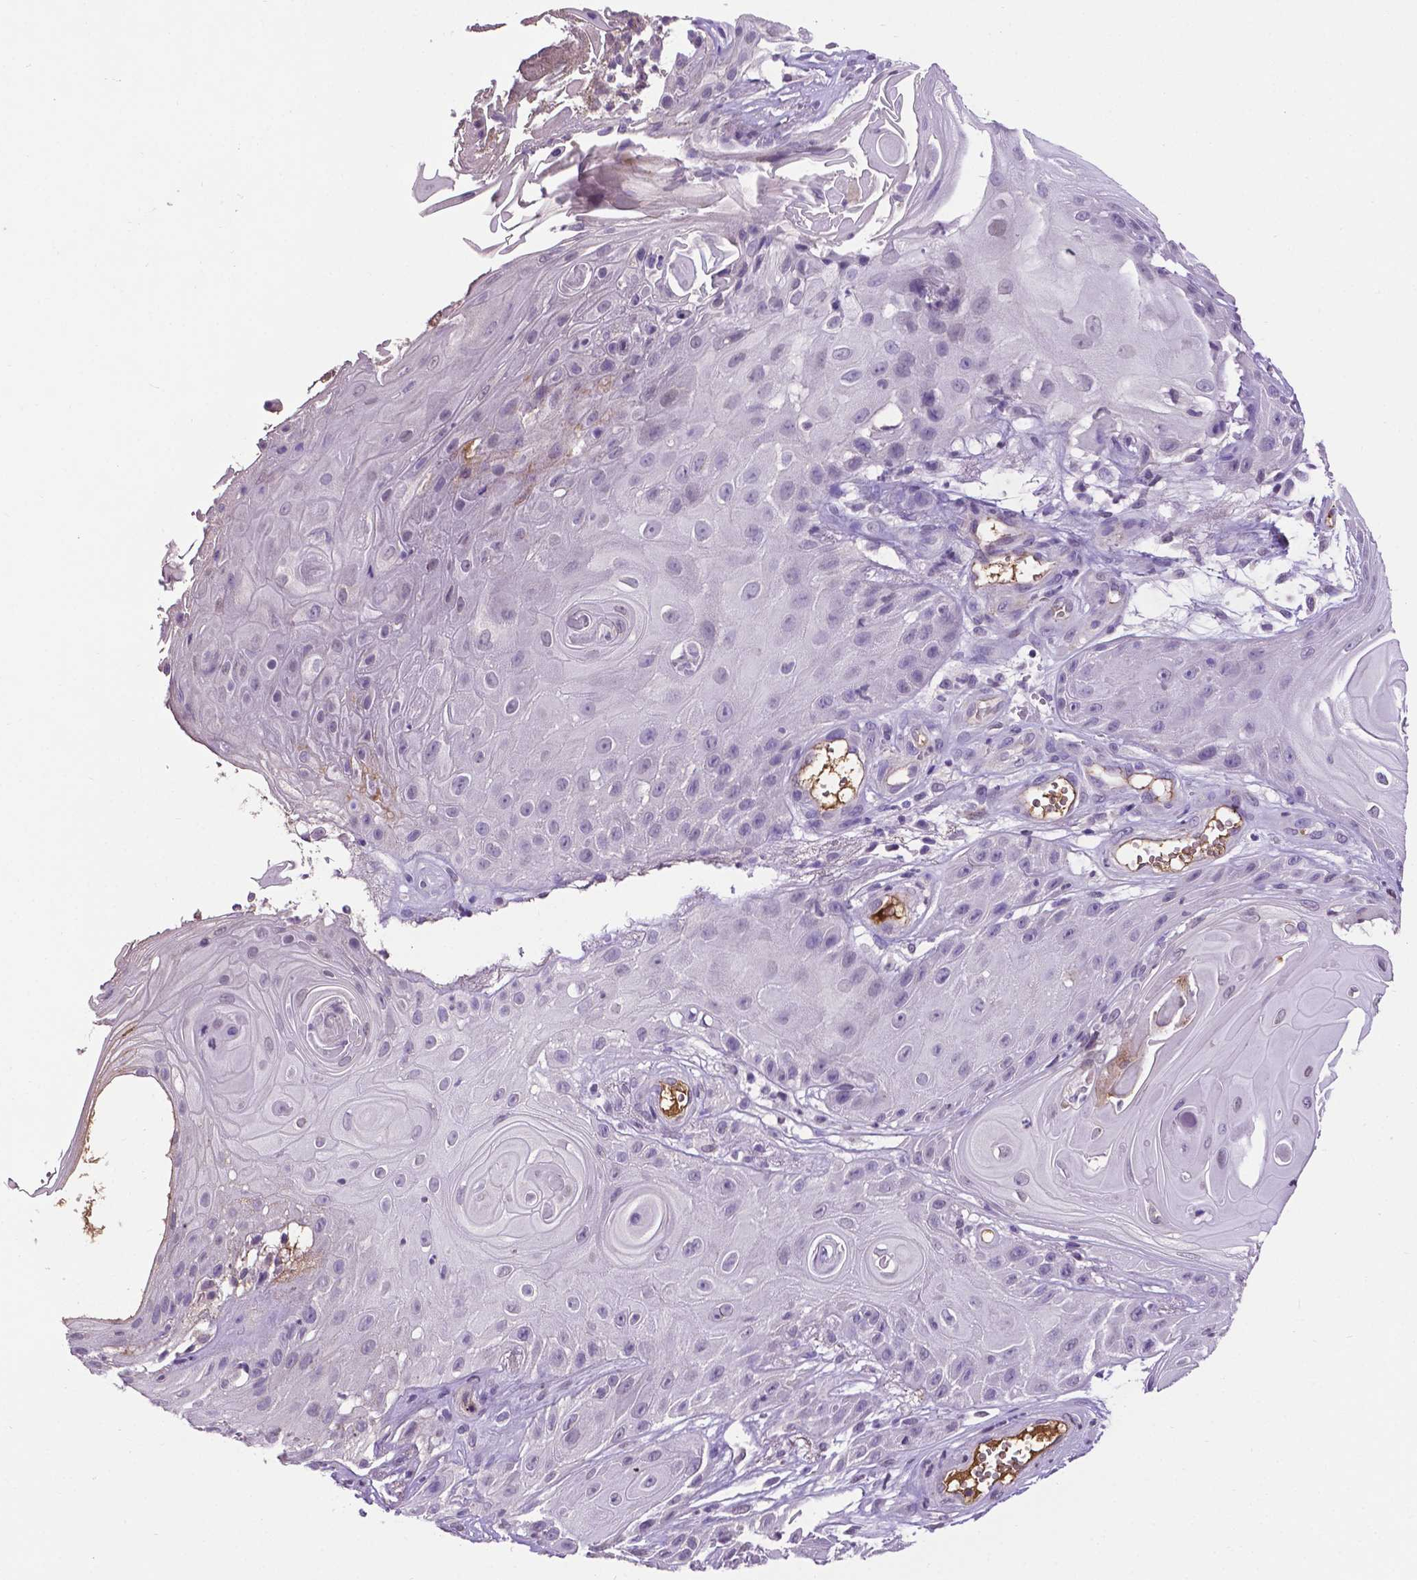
{"staining": {"intensity": "negative", "quantity": "none", "location": "none"}, "tissue": "skin cancer", "cell_type": "Tumor cells", "image_type": "cancer", "snomed": [{"axis": "morphology", "description": "Squamous cell carcinoma, NOS"}, {"axis": "topography", "description": "Skin"}], "caption": "Protein analysis of skin cancer reveals no significant expression in tumor cells.", "gene": "APOE", "patient": {"sex": "male", "age": 62}}